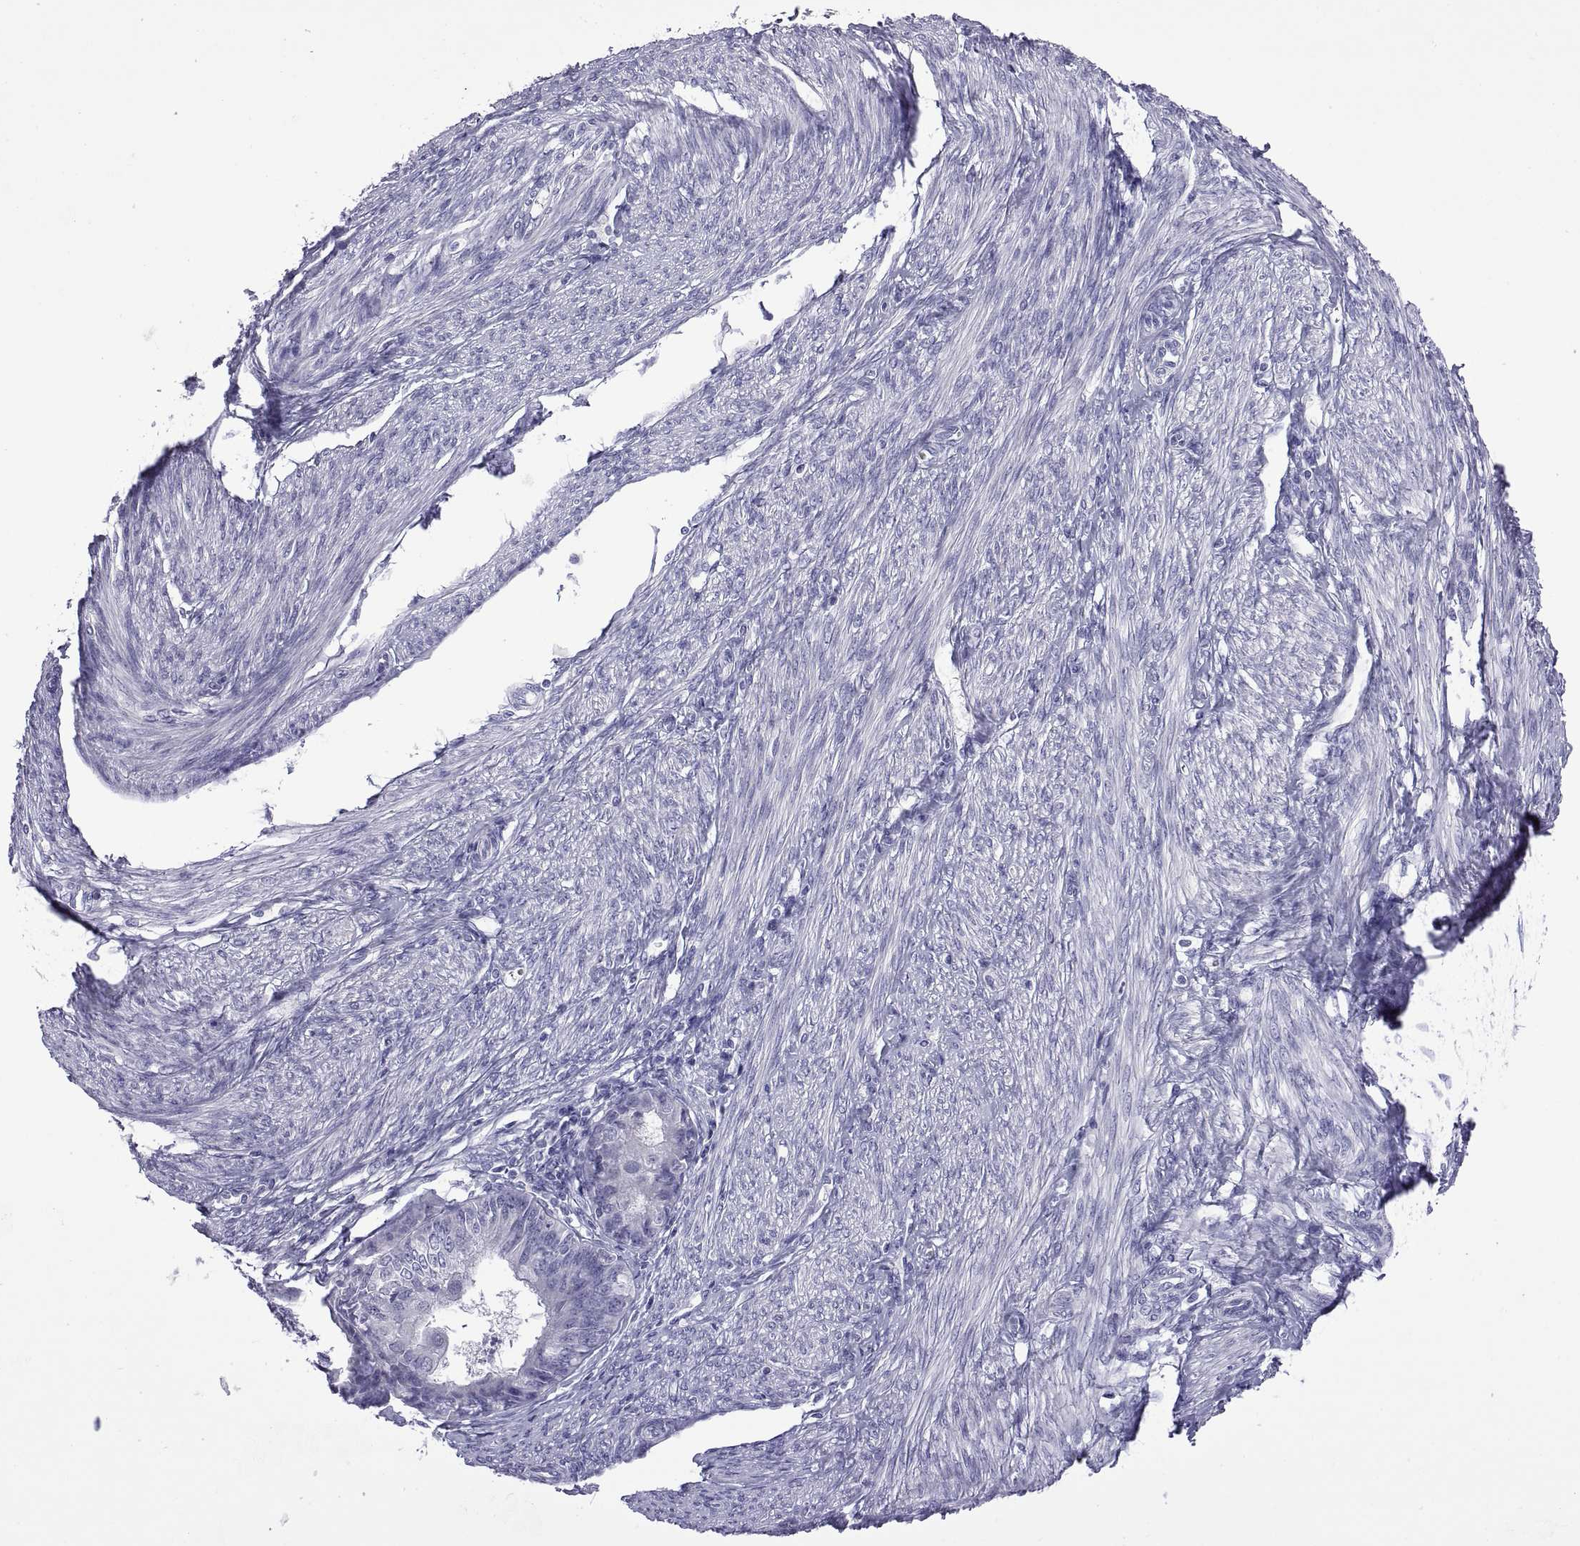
{"staining": {"intensity": "negative", "quantity": "none", "location": "none"}, "tissue": "endometrial cancer", "cell_type": "Tumor cells", "image_type": "cancer", "snomed": [{"axis": "morphology", "description": "Adenocarcinoma, NOS"}, {"axis": "topography", "description": "Endometrium"}], "caption": "Tumor cells are negative for protein expression in human endometrial cancer.", "gene": "VSX2", "patient": {"sex": "female", "age": 68}}